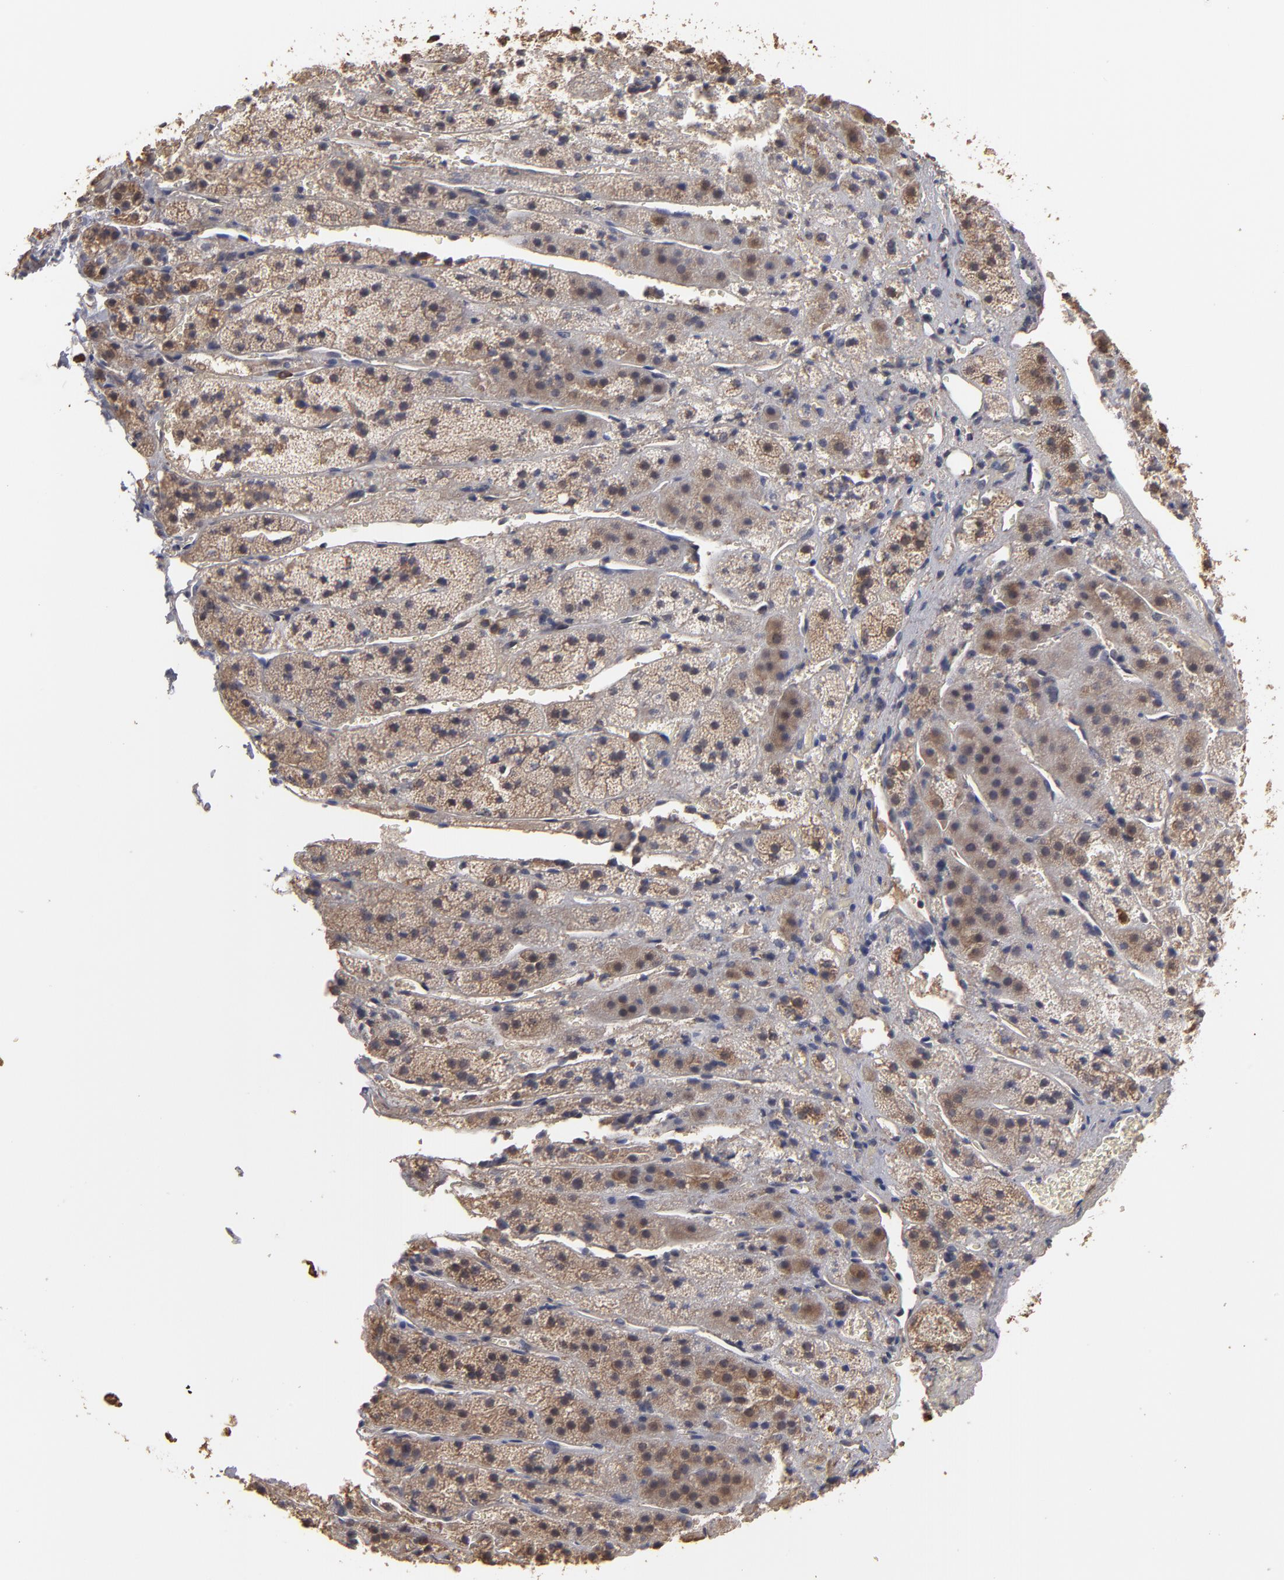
{"staining": {"intensity": "moderate", "quantity": "25%-75%", "location": "cytoplasmic/membranous,nuclear"}, "tissue": "adrenal gland", "cell_type": "Glandular cells", "image_type": "normal", "snomed": [{"axis": "morphology", "description": "Normal tissue, NOS"}, {"axis": "topography", "description": "Adrenal gland"}], "caption": "A medium amount of moderate cytoplasmic/membranous,nuclear positivity is present in approximately 25%-75% of glandular cells in unremarkable adrenal gland. The protein is shown in brown color, while the nuclei are stained blue.", "gene": "RO60", "patient": {"sex": "female", "age": 44}}